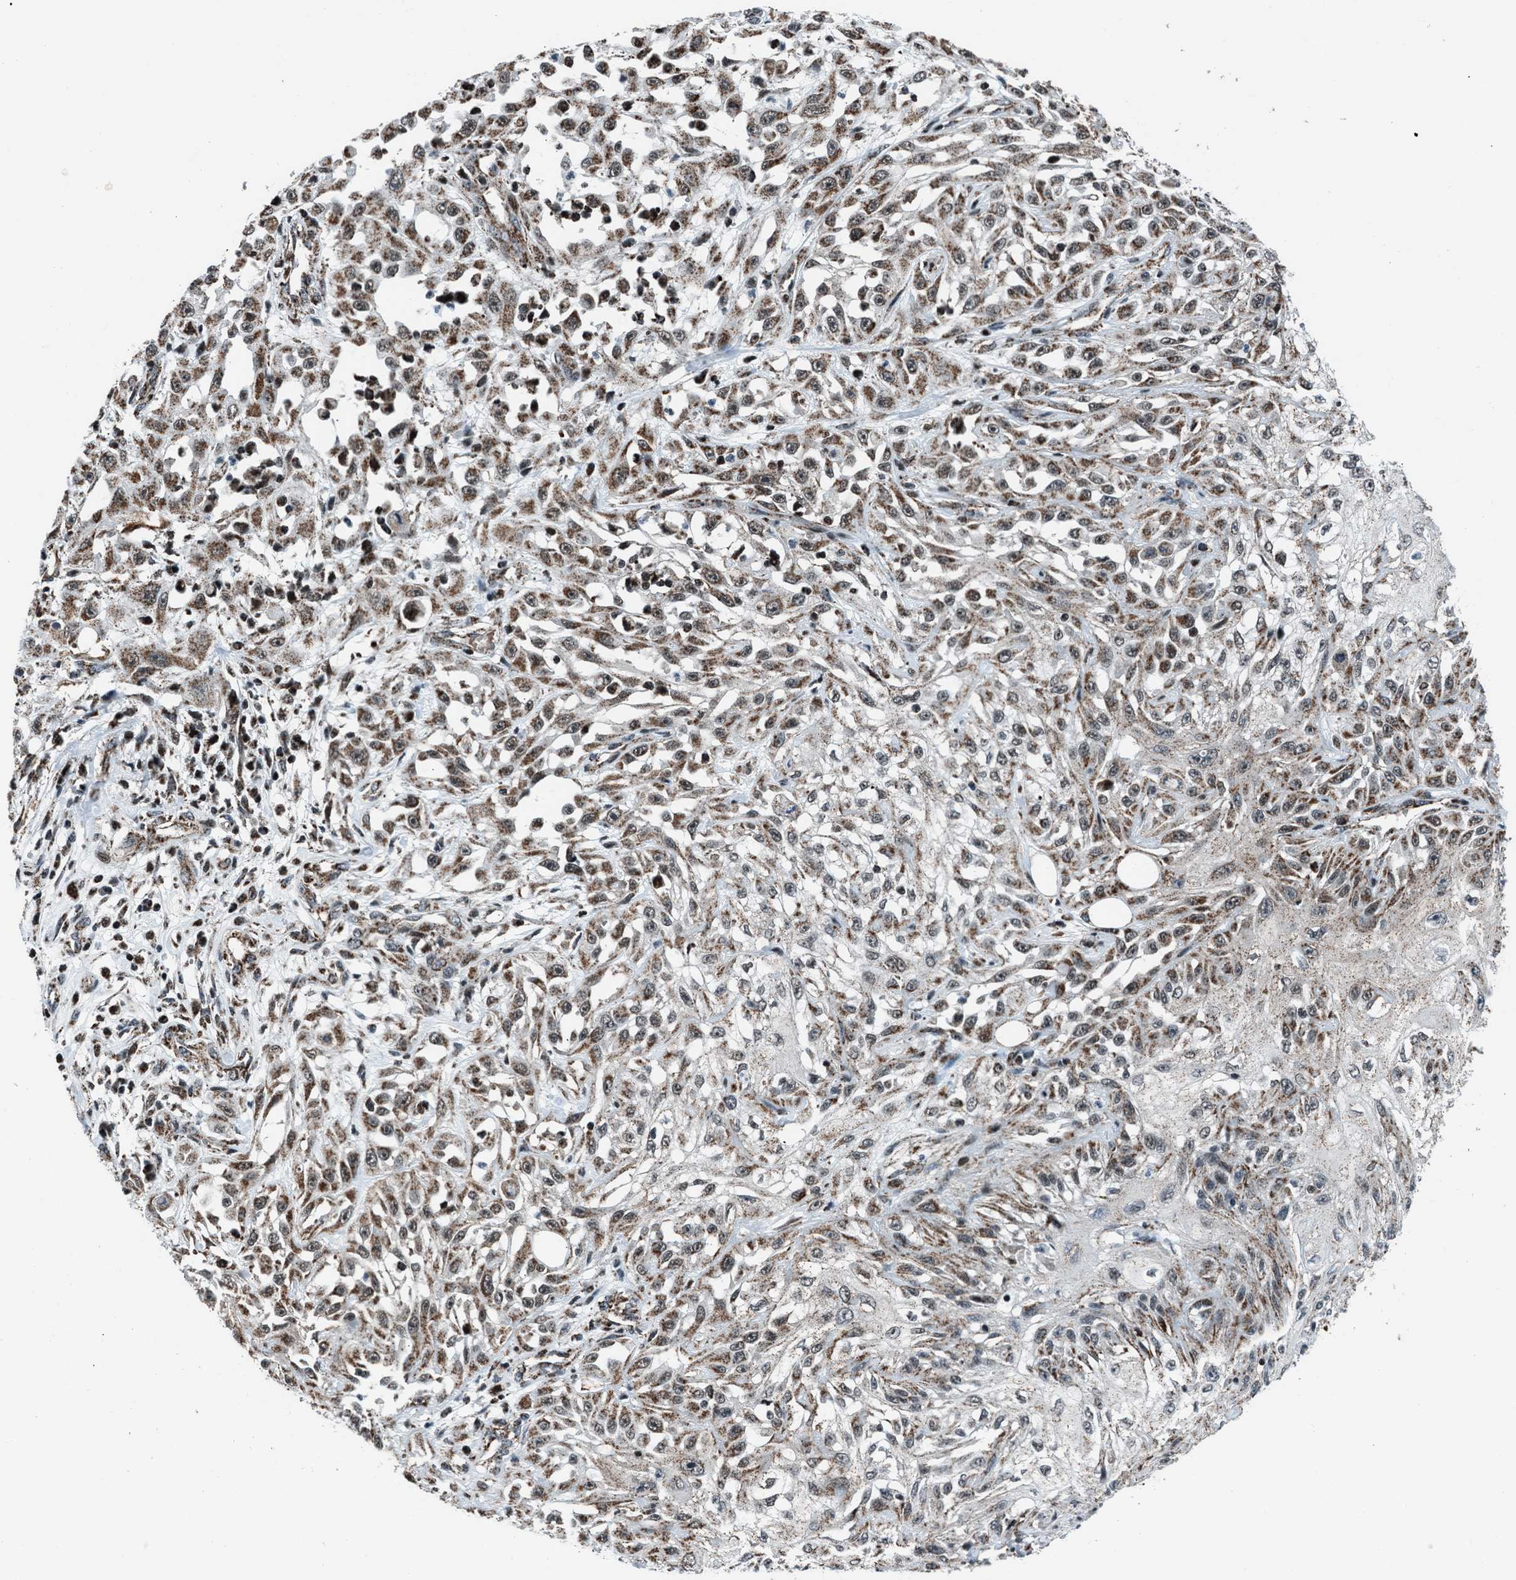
{"staining": {"intensity": "moderate", "quantity": ">75%", "location": "cytoplasmic/membranous,nuclear"}, "tissue": "skin cancer", "cell_type": "Tumor cells", "image_type": "cancer", "snomed": [{"axis": "morphology", "description": "Squamous cell carcinoma, NOS"}, {"axis": "morphology", "description": "Squamous cell carcinoma, metastatic, NOS"}, {"axis": "topography", "description": "Skin"}, {"axis": "topography", "description": "Lymph node"}], "caption": "Skin cancer stained with IHC displays moderate cytoplasmic/membranous and nuclear staining in approximately >75% of tumor cells.", "gene": "MORC3", "patient": {"sex": "male", "age": 75}}